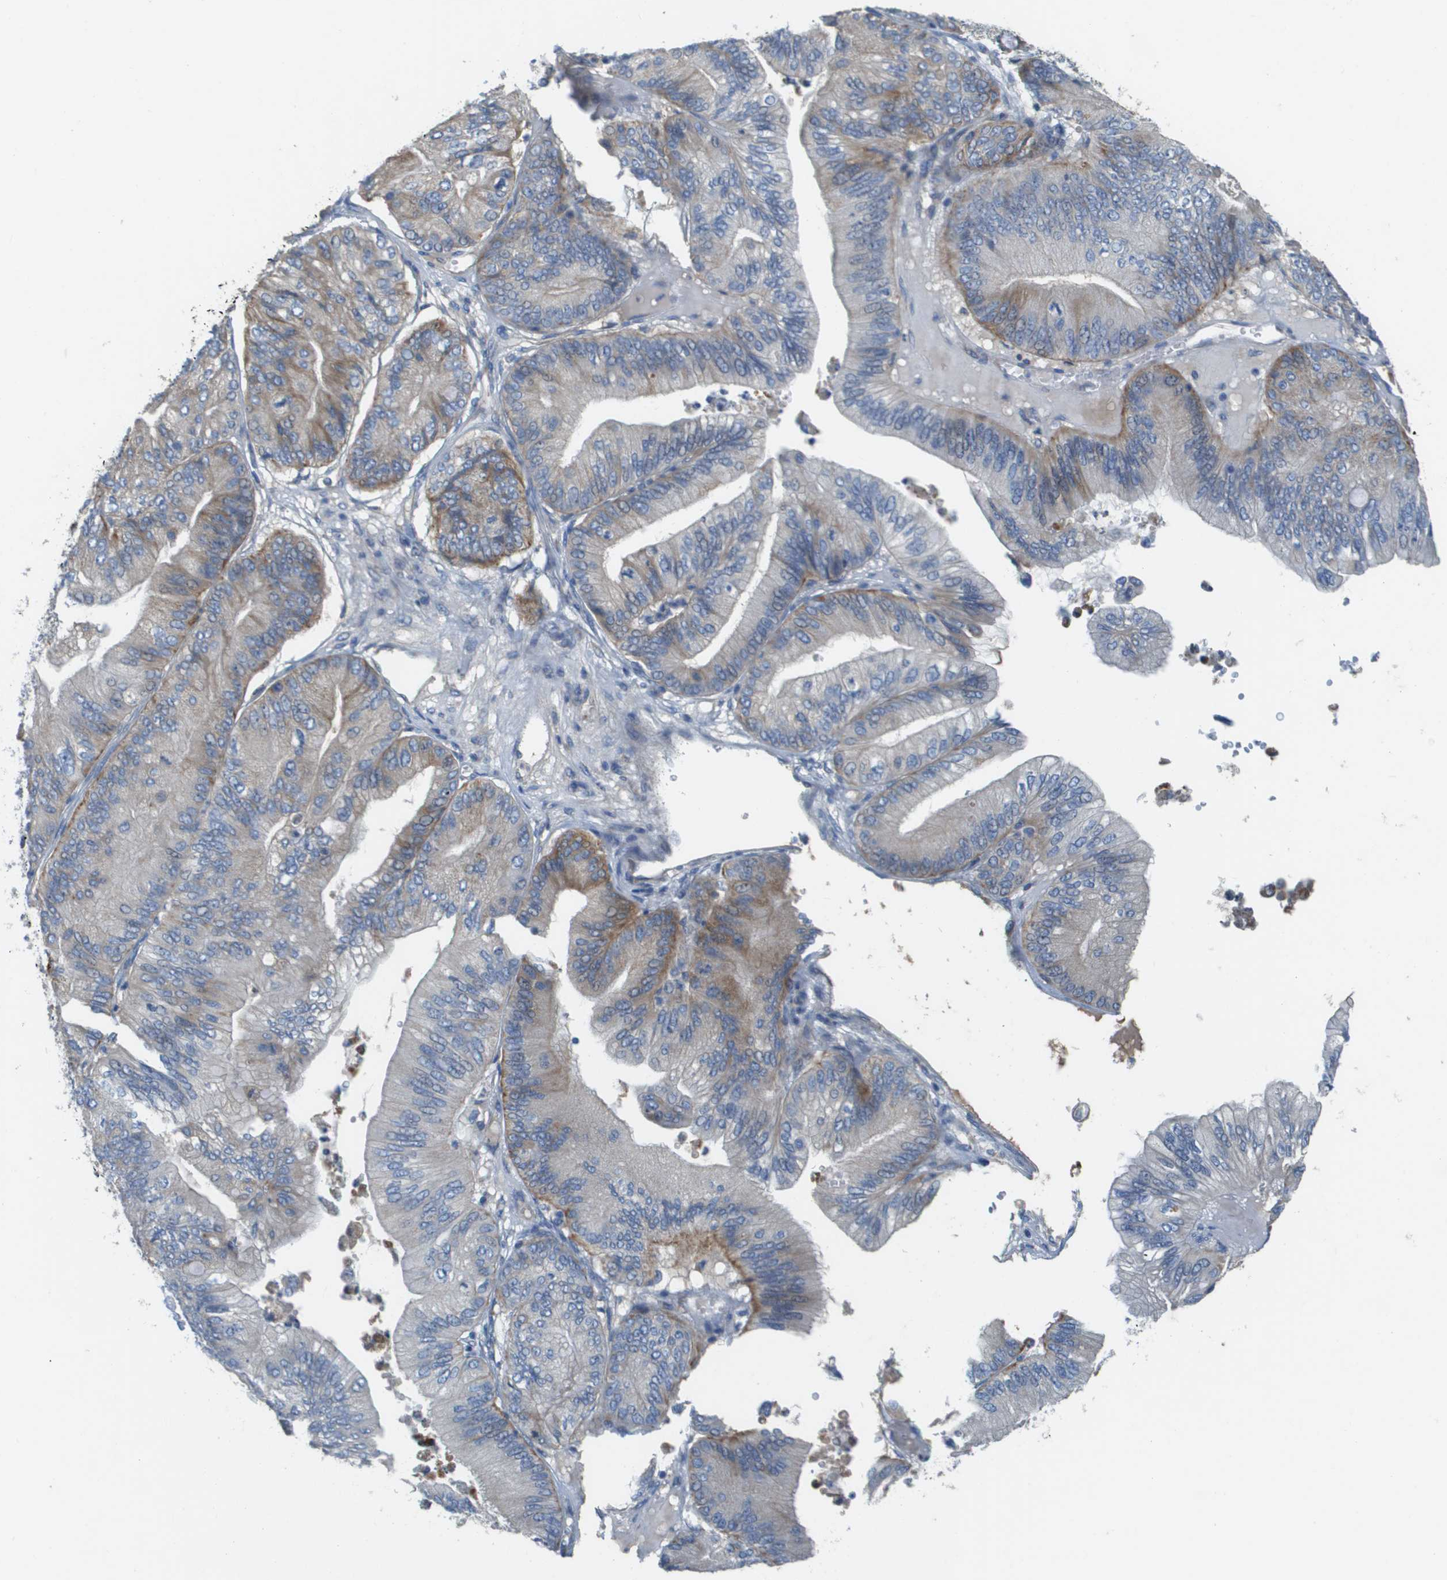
{"staining": {"intensity": "moderate", "quantity": "<25%", "location": "cytoplasmic/membranous"}, "tissue": "ovarian cancer", "cell_type": "Tumor cells", "image_type": "cancer", "snomed": [{"axis": "morphology", "description": "Cystadenocarcinoma, mucinous, NOS"}, {"axis": "topography", "description": "Ovary"}], "caption": "Moderate cytoplasmic/membranous protein expression is appreciated in approximately <25% of tumor cells in ovarian cancer (mucinous cystadenocarcinoma).", "gene": "CASP10", "patient": {"sex": "female", "age": 61}}